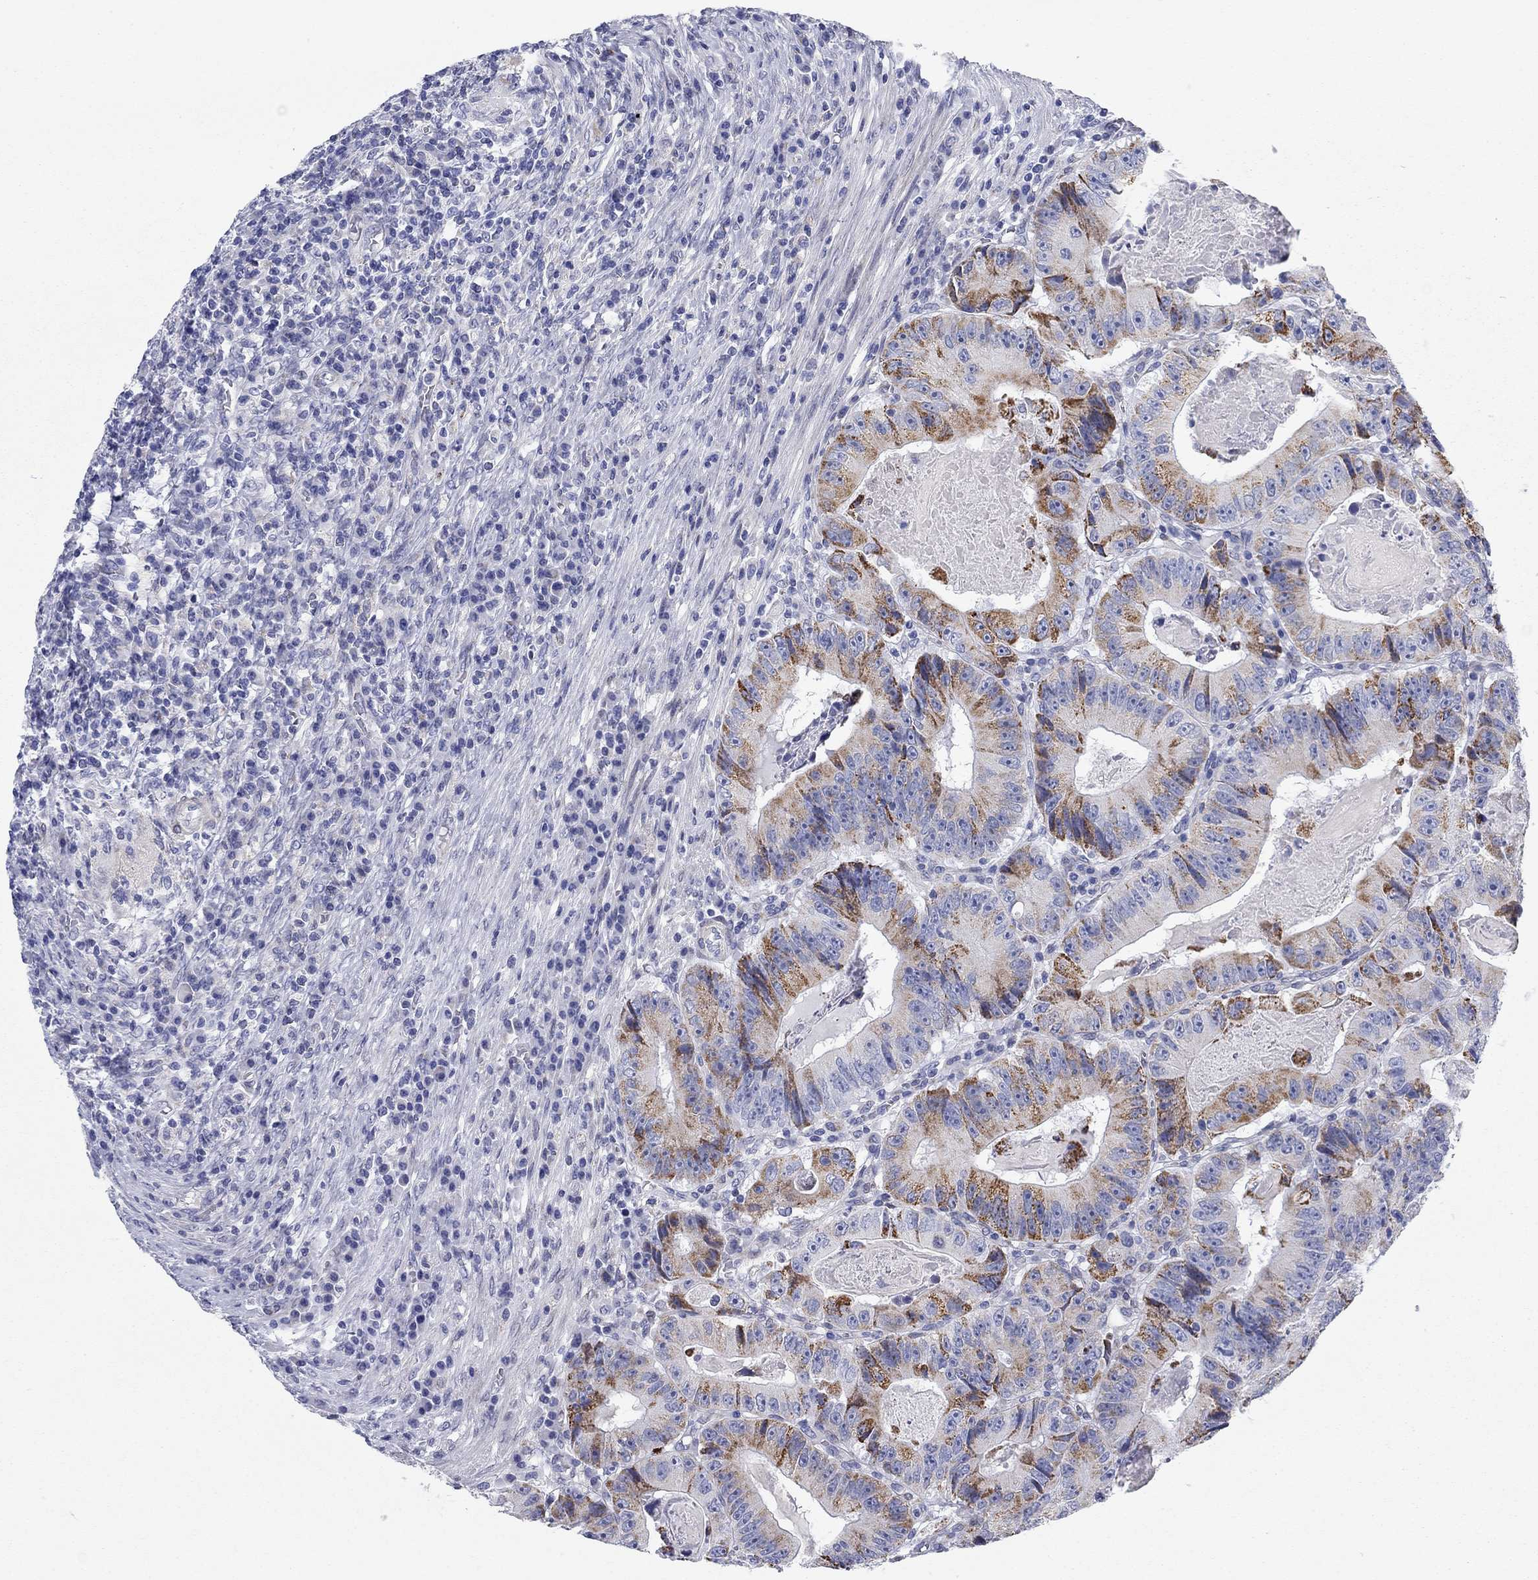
{"staining": {"intensity": "strong", "quantity": "25%-75%", "location": "cytoplasmic/membranous"}, "tissue": "colorectal cancer", "cell_type": "Tumor cells", "image_type": "cancer", "snomed": [{"axis": "morphology", "description": "Adenocarcinoma, NOS"}, {"axis": "topography", "description": "Colon"}], "caption": "Immunohistochemical staining of colorectal cancer demonstrates strong cytoplasmic/membranous protein expression in approximately 25%-75% of tumor cells. The staining was performed using DAB, with brown indicating positive protein expression. Nuclei are stained blue with hematoxylin.", "gene": "CHI3L2", "patient": {"sex": "female", "age": 86}}